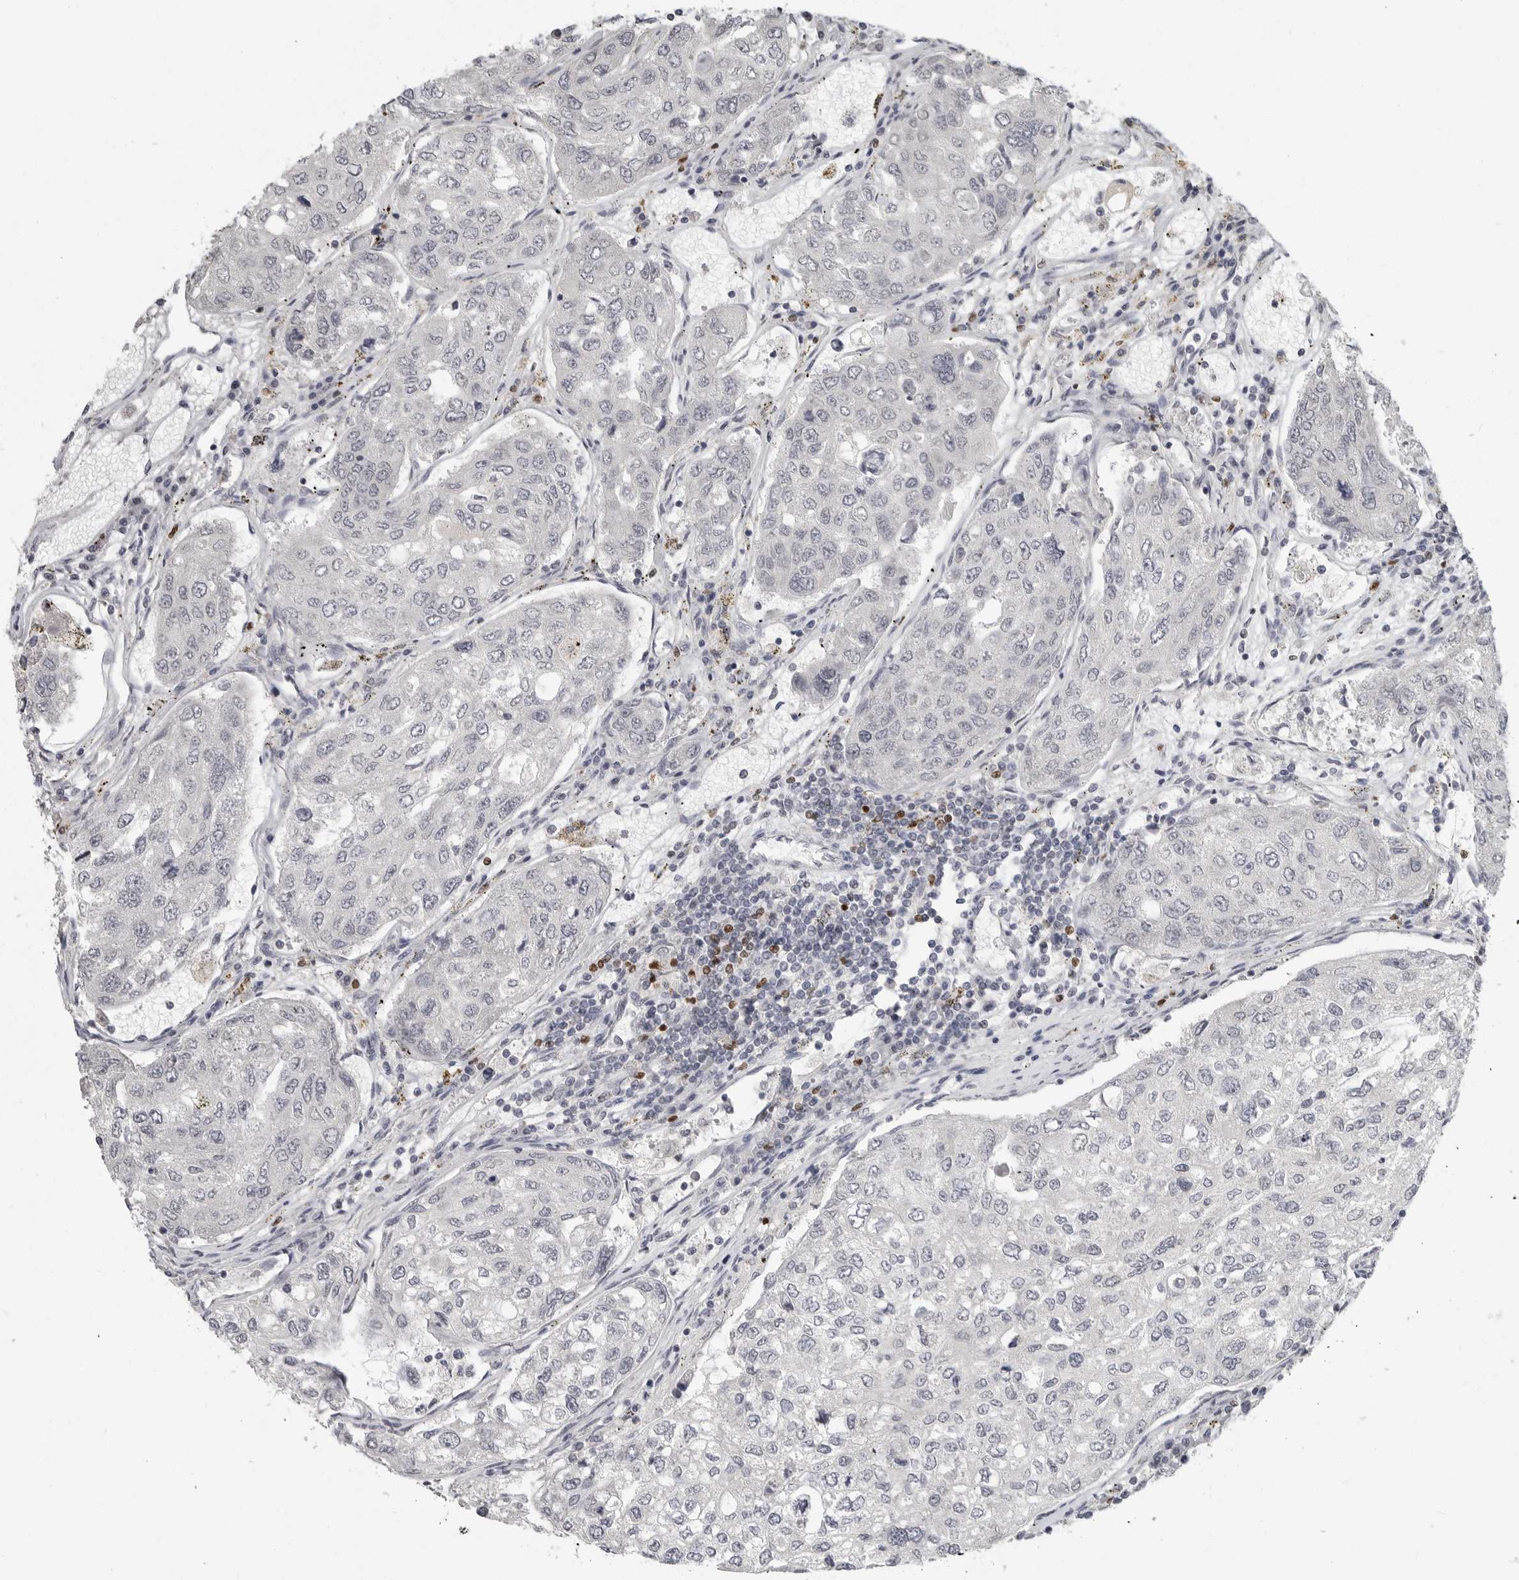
{"staining": {"intensity": "negative", "quantity": "none", "location": "none"}, "tissue": "urothelial cancer", "cell_type": "Tumor cells", "image_type": "cancer", "snomed": [{"axis": "morphology", "description": "Urothelial carcinoma, High grade"}, {"axis": "topography", "description": "Lymph node"}, {"axis": "topography", "description": "Urinary bladder"}], "caption": "DAB (3,3'-diaminobenzidine) immunohistochemical staining of high-grade urothelial carcinoma exhibits no significant staining in tumor cells.", "gene": "FOXP3", "patient": {"sex": "male", "age": 51}}